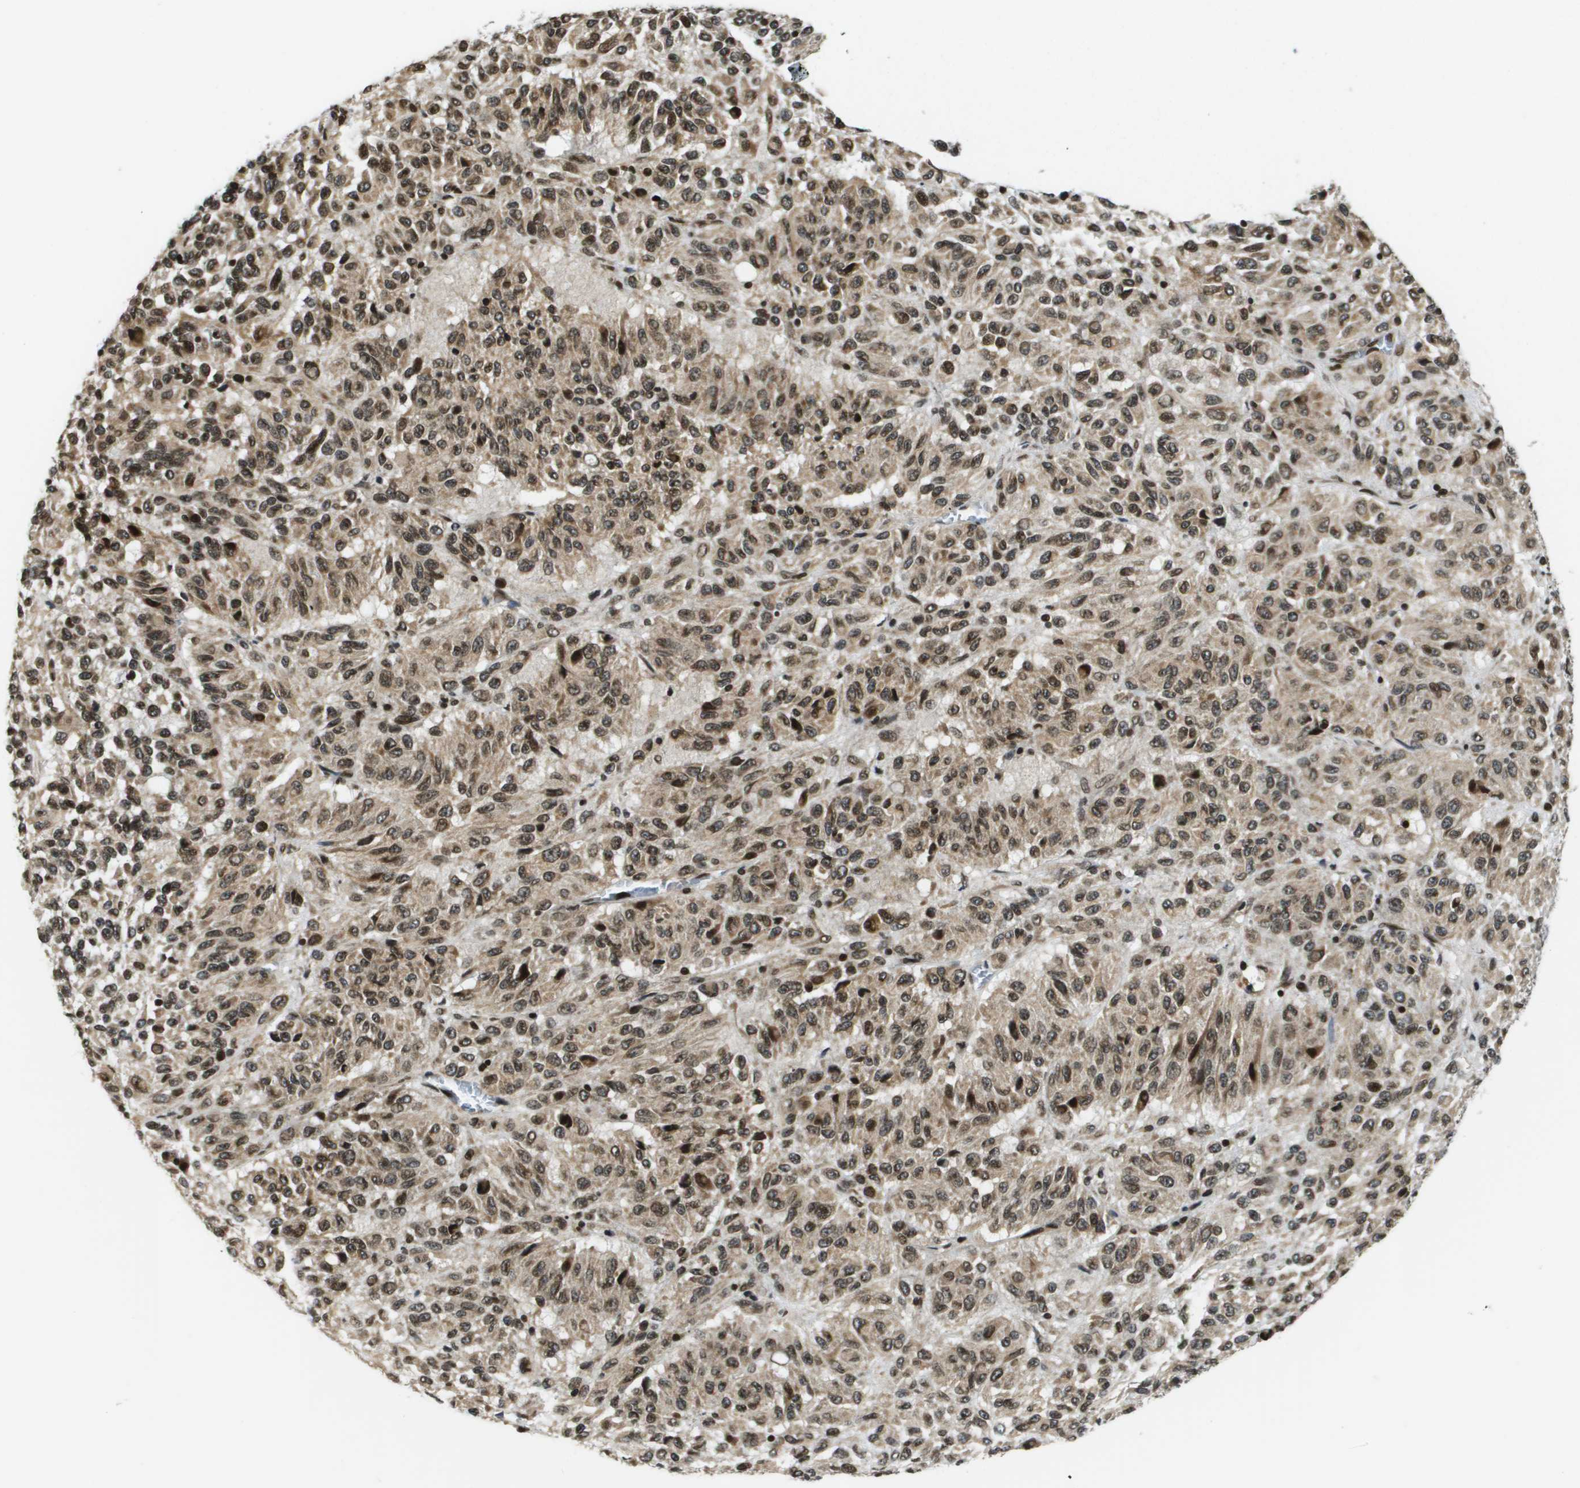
{"staining": {"intensity": "moderate", "quantity": ">75%", "location": "cytoplasmic/membranous,nuclear"}, "tissue": "melanoma", "cell_type": "Tumor cells", "image_type": "cancer", "snomed": [{"axis": "morphology", "description": "Malignant melanoma, Metastatic site"}, {"axis": "topography", "description": "Lung"}], "caption": "Melanoma stained for a protein (brown) reveals moderate cytoplasmic/membranous and nuclear positive expression in about >75% of tumor cells.", "gene": "RECQL4", "patient": {"sex": "male", "age": 64}}